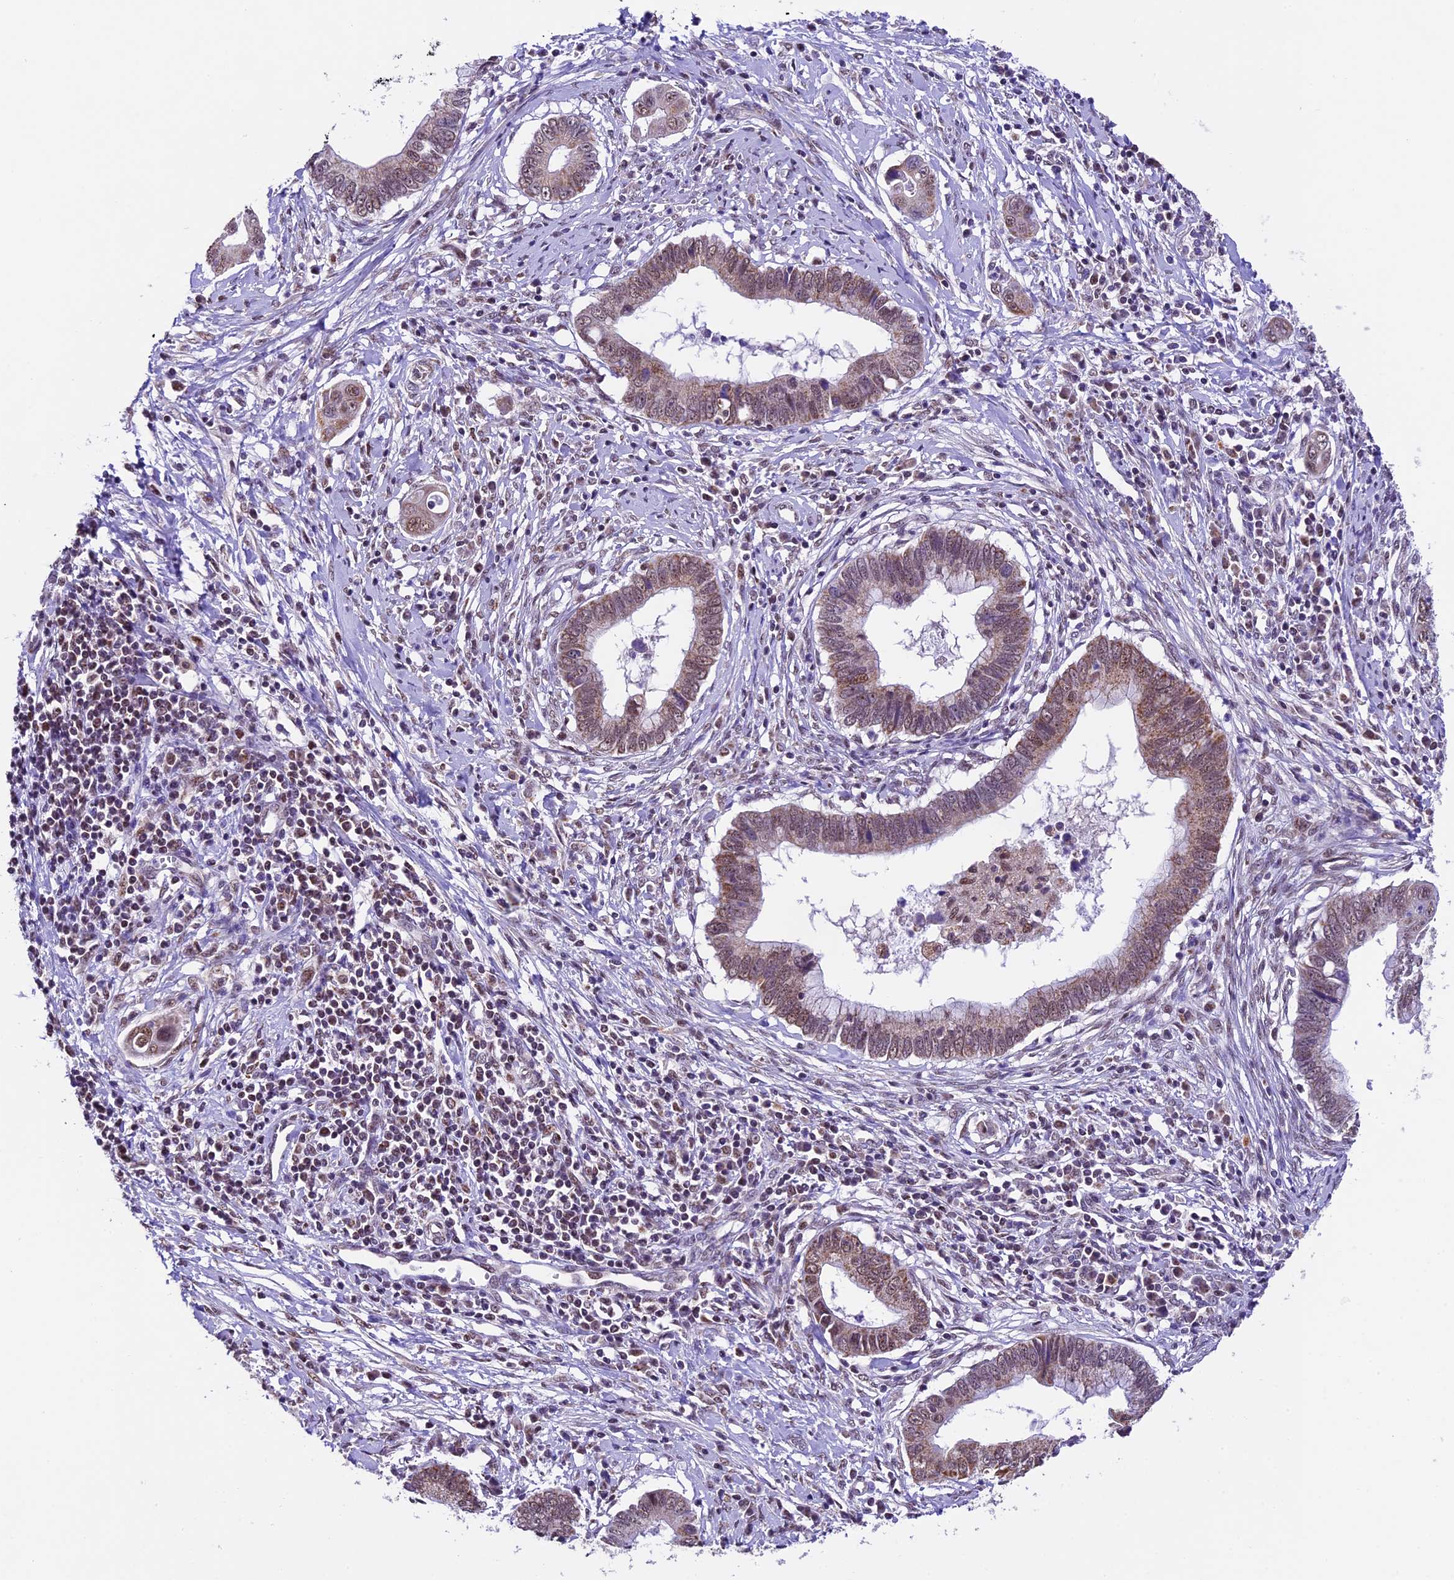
{"staining": {"intensity": "moderate", "quantity": ">75%", "location": "cytoplasmic/membranous,nuclear"}, "tissue": "cervical cancer", "cell_type": "Tumor cells", "image_type": "cancer", "snomed": [{"axis": "morphology", "description": "Adenocarcinoma, NOS"}, {"axis": "topography", "description": "Cervix"}], "caption": "Cervical cancer (adenocarcinoma) stained for a protein demonstrates moderate cytoplasmic/membranous and nuclear positivity in tumor cells. Using DAB (brown) and hematoxylin (blue) stains, captured at high magnification using brightfield microscopy.", "gene": "CARS2", "patient": {"sex": "female", "age": 44}}